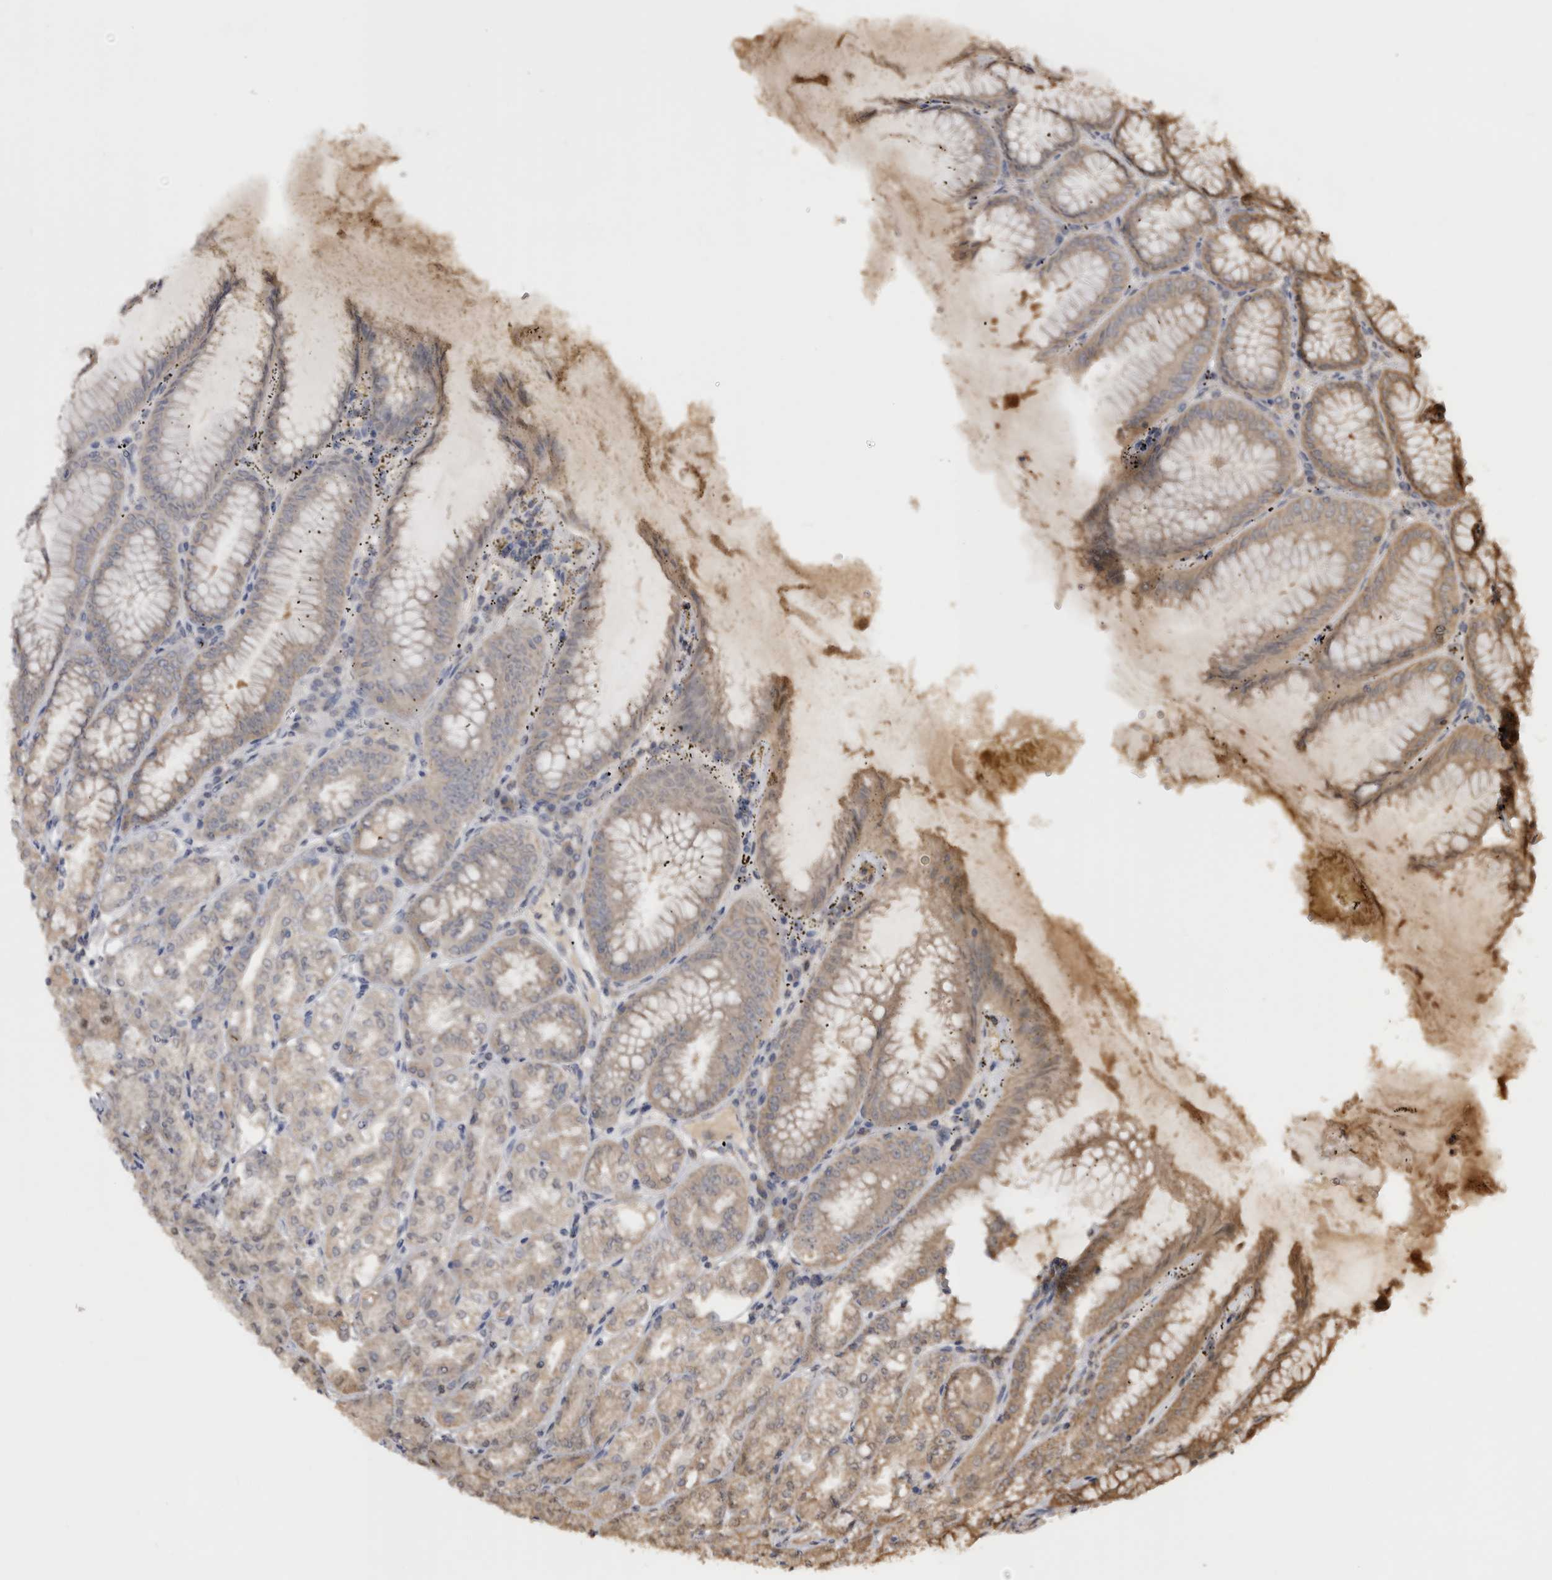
{"staining": {"intensity": "moderate", "quantity": "25%-75%", "location": "cytoplasmic/membranous"}, "tissue": "stomach", "cell_type": "Glandular cells", "image_type": "normal", "snomed": [{"axis": "morphology", "description": "Normal tissue, NOS"}, {"axis": "topography", "description": "Stomach, lower"}], "caption": "Unremarkable stomach exhibits moderate cytoplasmic/membranous staining in approximately 25%-75% of glandular cells, visualized by immunohistochemistry.", "gene": "PREP", "patient": {"sex": "male", "age": 71}}